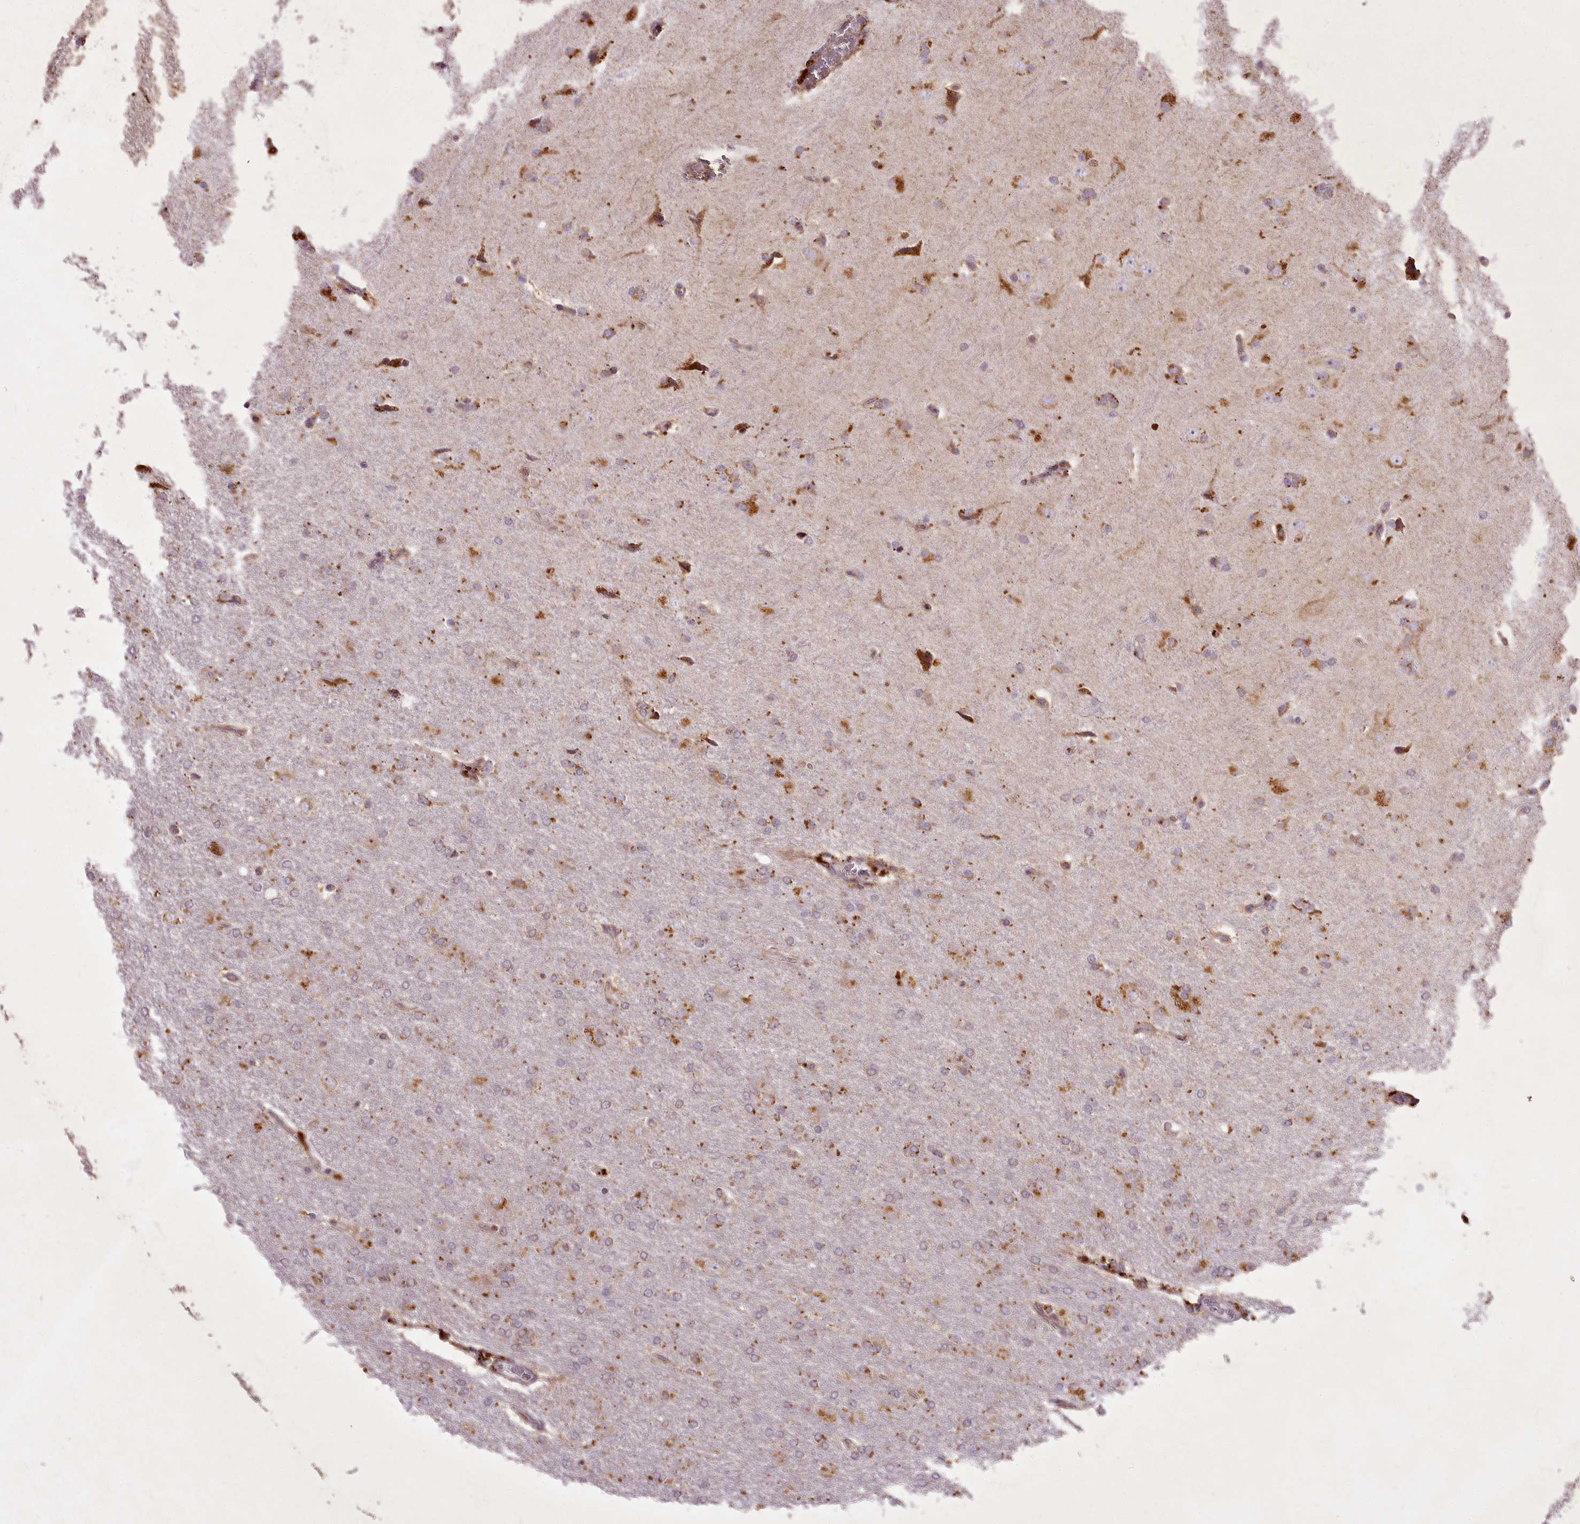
{"staining": {"intensity": "moderate", "quantity": "25%-75%", "location": "cytoplasmic/membranous"}, "tissue": "glioma", "cell_type": "Tumor cells", "image_type": "cancer", "snomed": [{"axis": "morphology", "description": "Glioma, malignant, High grade"}, {"axis": "topography", "description": "Brain"}], "caption": "Moderate cytoplasmic/membranous staining for a protein is present in about 25%-75% of tumor cells of malignant glioma (high-grade) using immunohistochemistry (IHC).", "gene": "CHCHD2", "patient": {"sex": "male", "age": 72}}